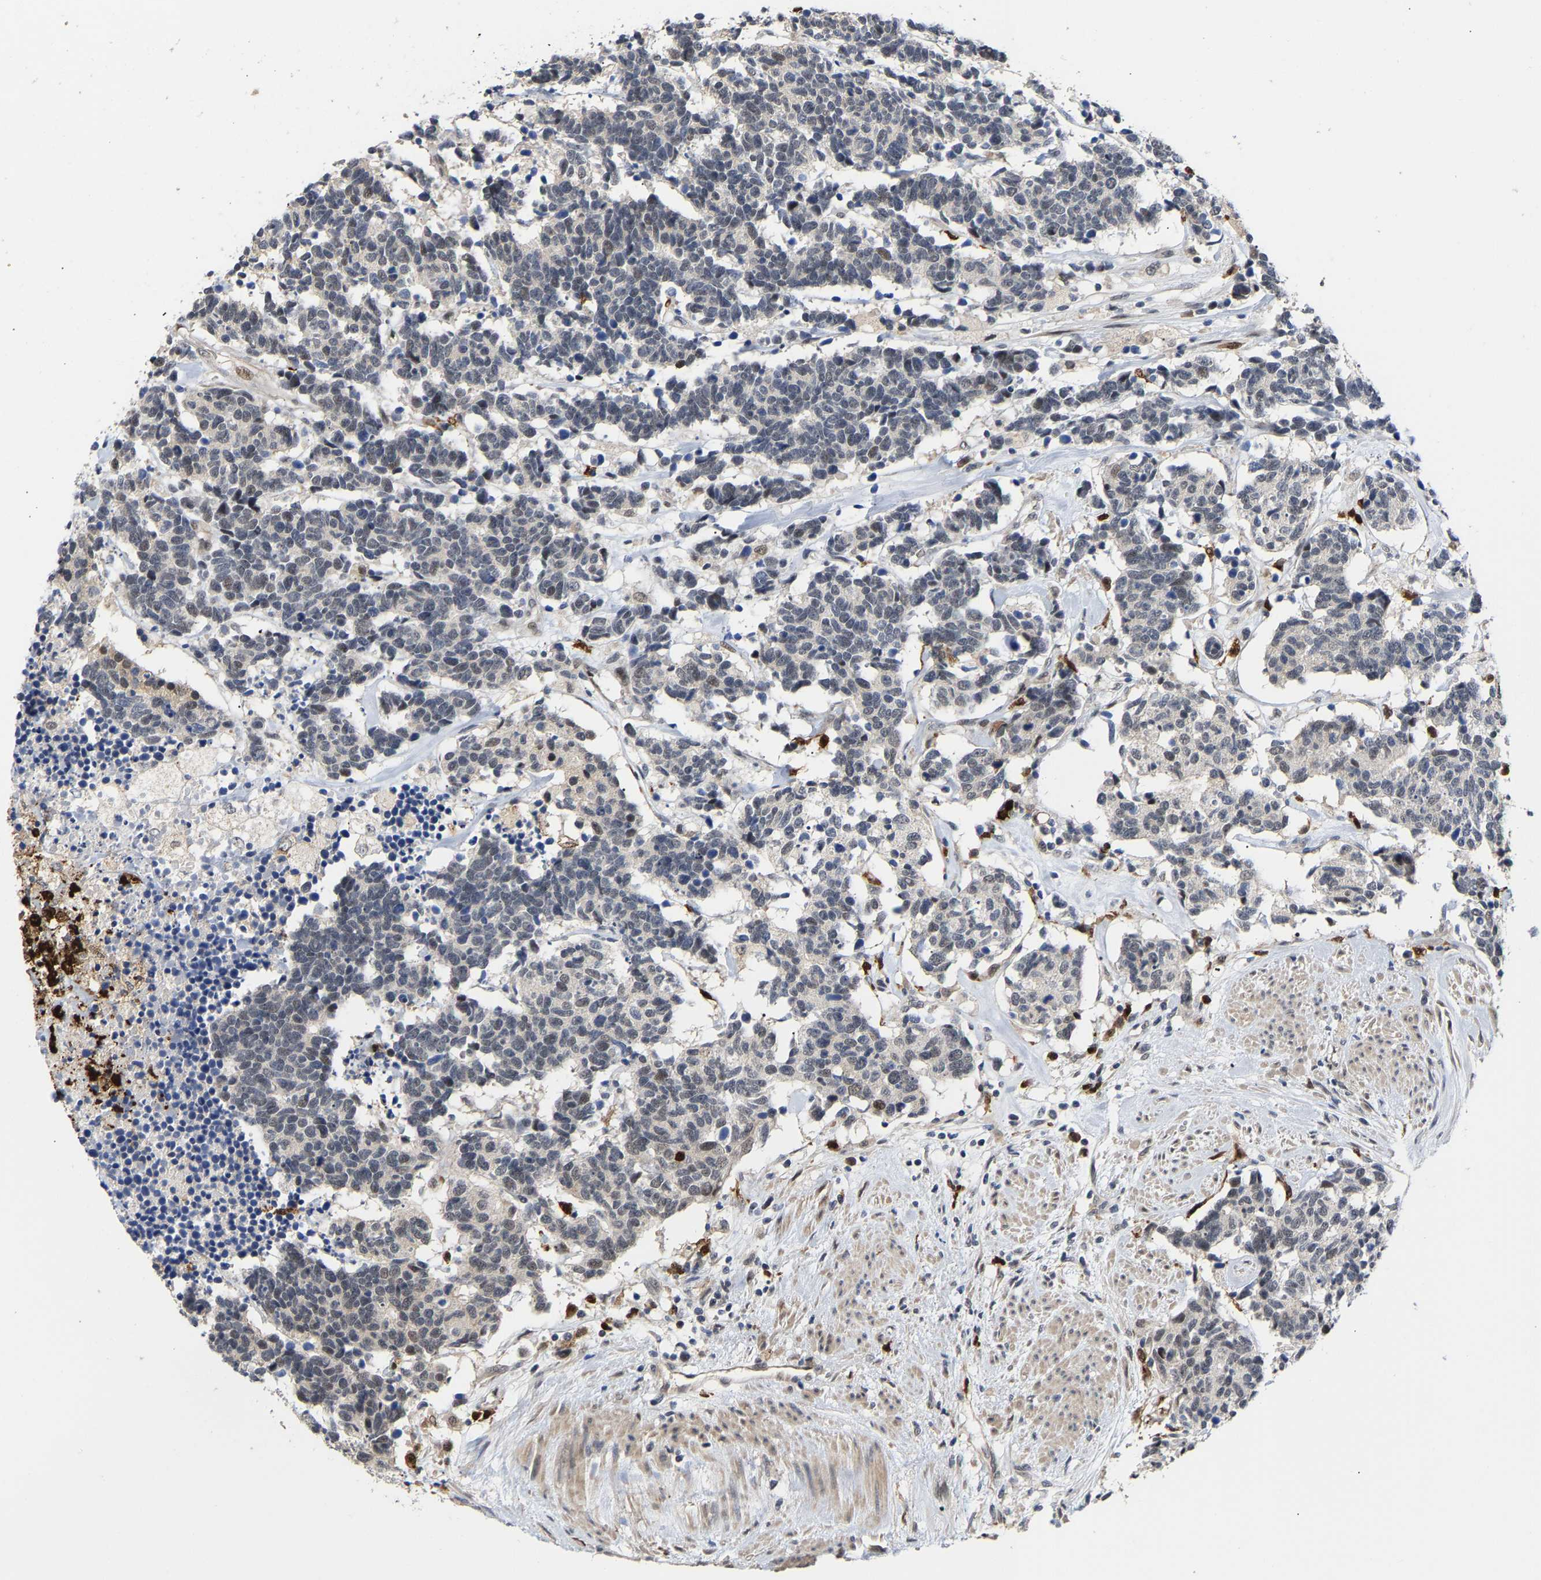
{"staining": {"intensity": "weak", "quantity": "<25%", "location": "nuclear"}, "tissue": "carcinoid", "cell_type": "Tumor cells", "image_type": "cancer", "snomed": [{"axis": "morphology", "description": "Carcinoma, NOS"}, {"axis": "morphology", "description": "Carcinoid, malignant, NOS"}, {"axis": "topography", "description": "Urinary bladder"}], "caption": "This is an immunohistochemistry (IHC) histopathology image of carcinoid. There is no expression in tumor cells.", "gene": "TDRD7", "patient": {"sex": "male", "age": 57}}